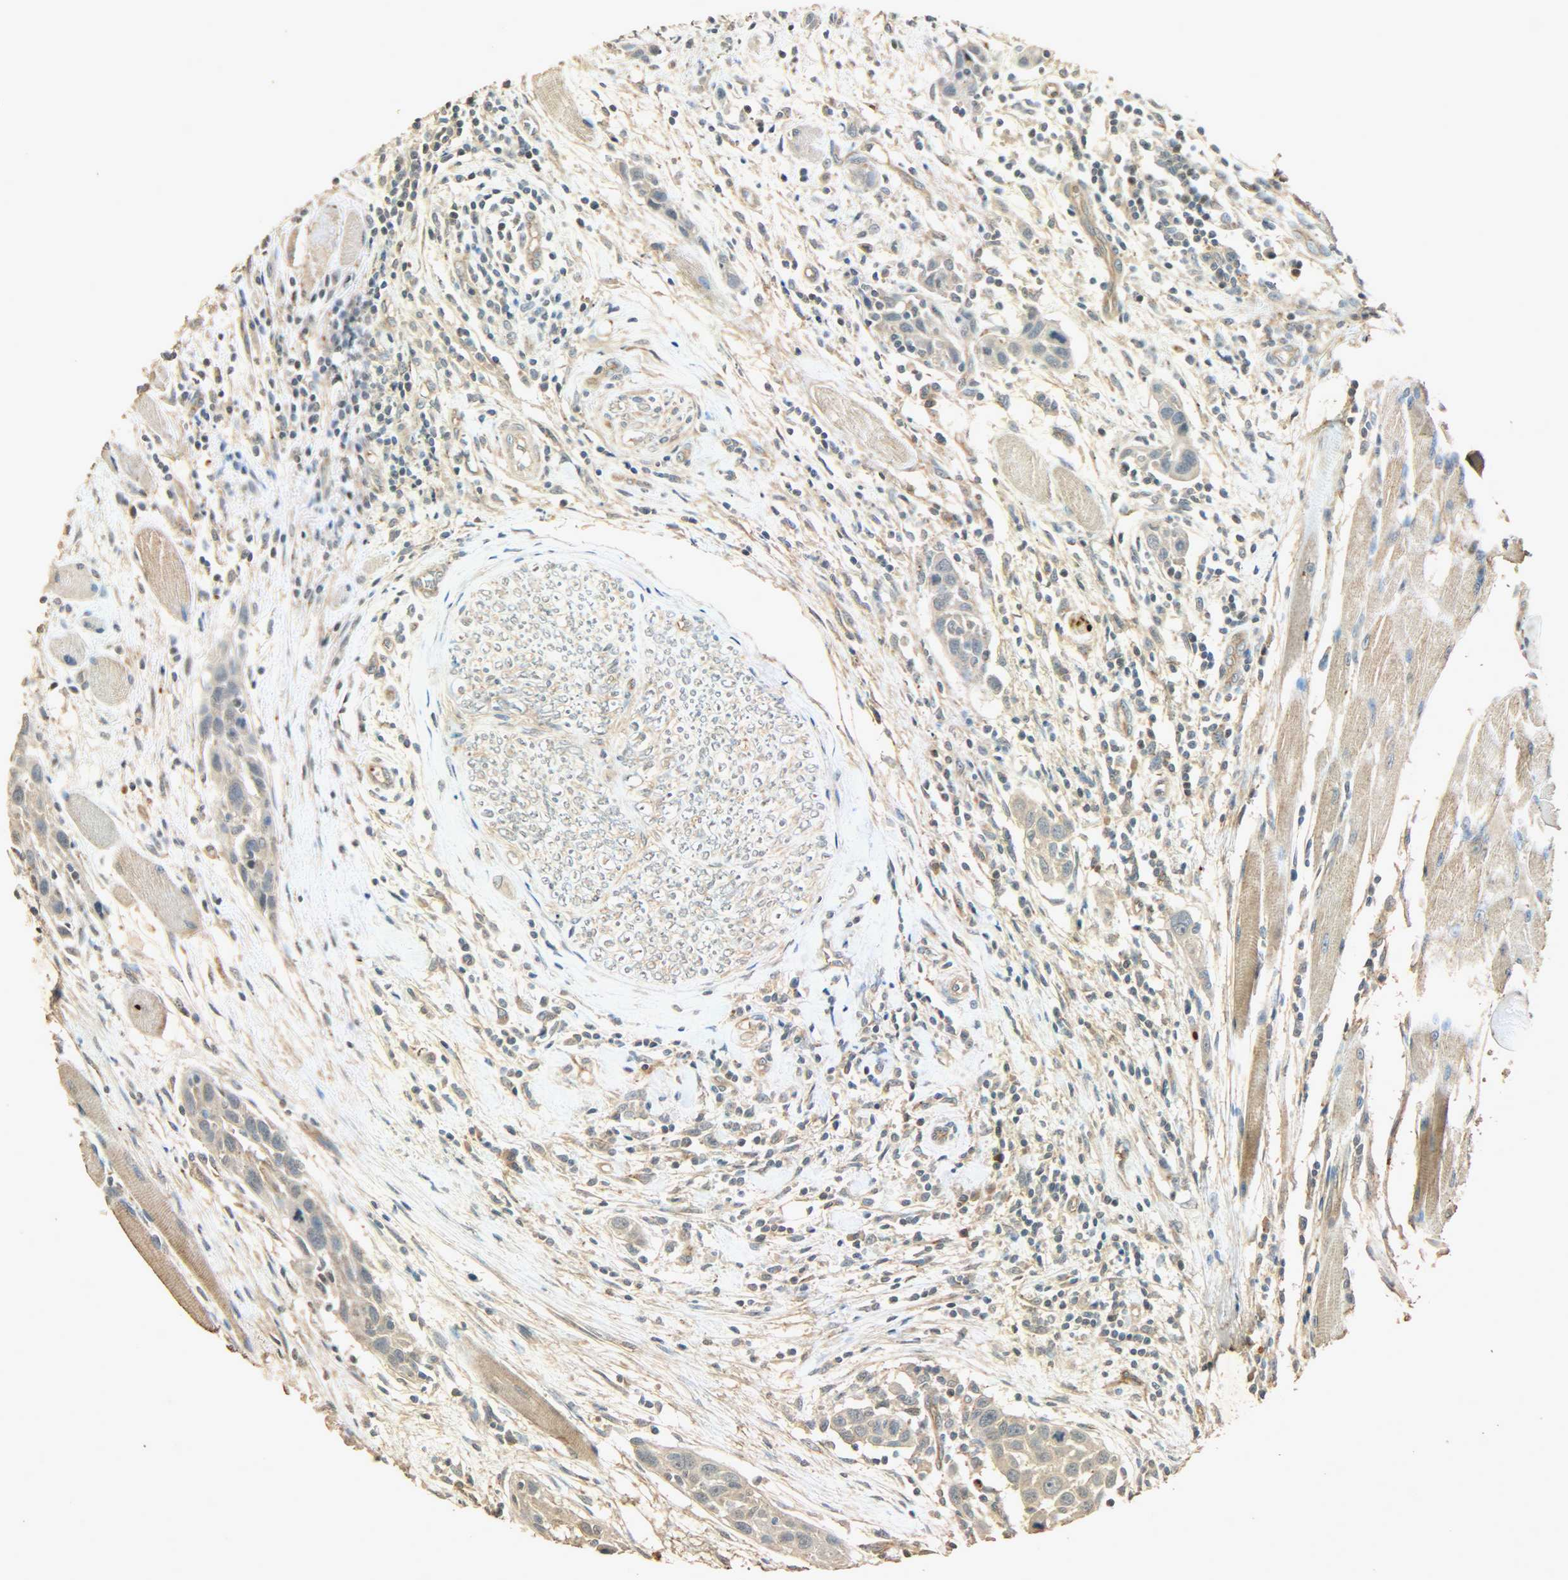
{"staining": {"intensity": "weak", "quantity": ">75%", "location": "cytoplasmic/membranous"}, "tissue": "head and neck cancer", "cell_type": "Tumor cells", "image_type": "cancer", "snomed": [{"axis": "morphology", "description": "Normal tissue, NOS"}, {"axis": "morphology", "description": "Squamous cell carcinoma, NOS"}, {"axis": "topography", "description": "Oral tissue"}, {"axis": "topography", "description": "Head-Neck"}], "caption": "Immunohistochemical staining of human head and neck cancer (squamous cell carcinoma) shows low levels of weak cytoplasmic/membranous staining in approximately >75% of tumor cells. The staining was performed using DAB, with brown indicating positive protein expression. Nuclei are stained blue with hematoxylin.", "gene": "ATP2B1", "patient": {"sex": "female", "age": 50}}